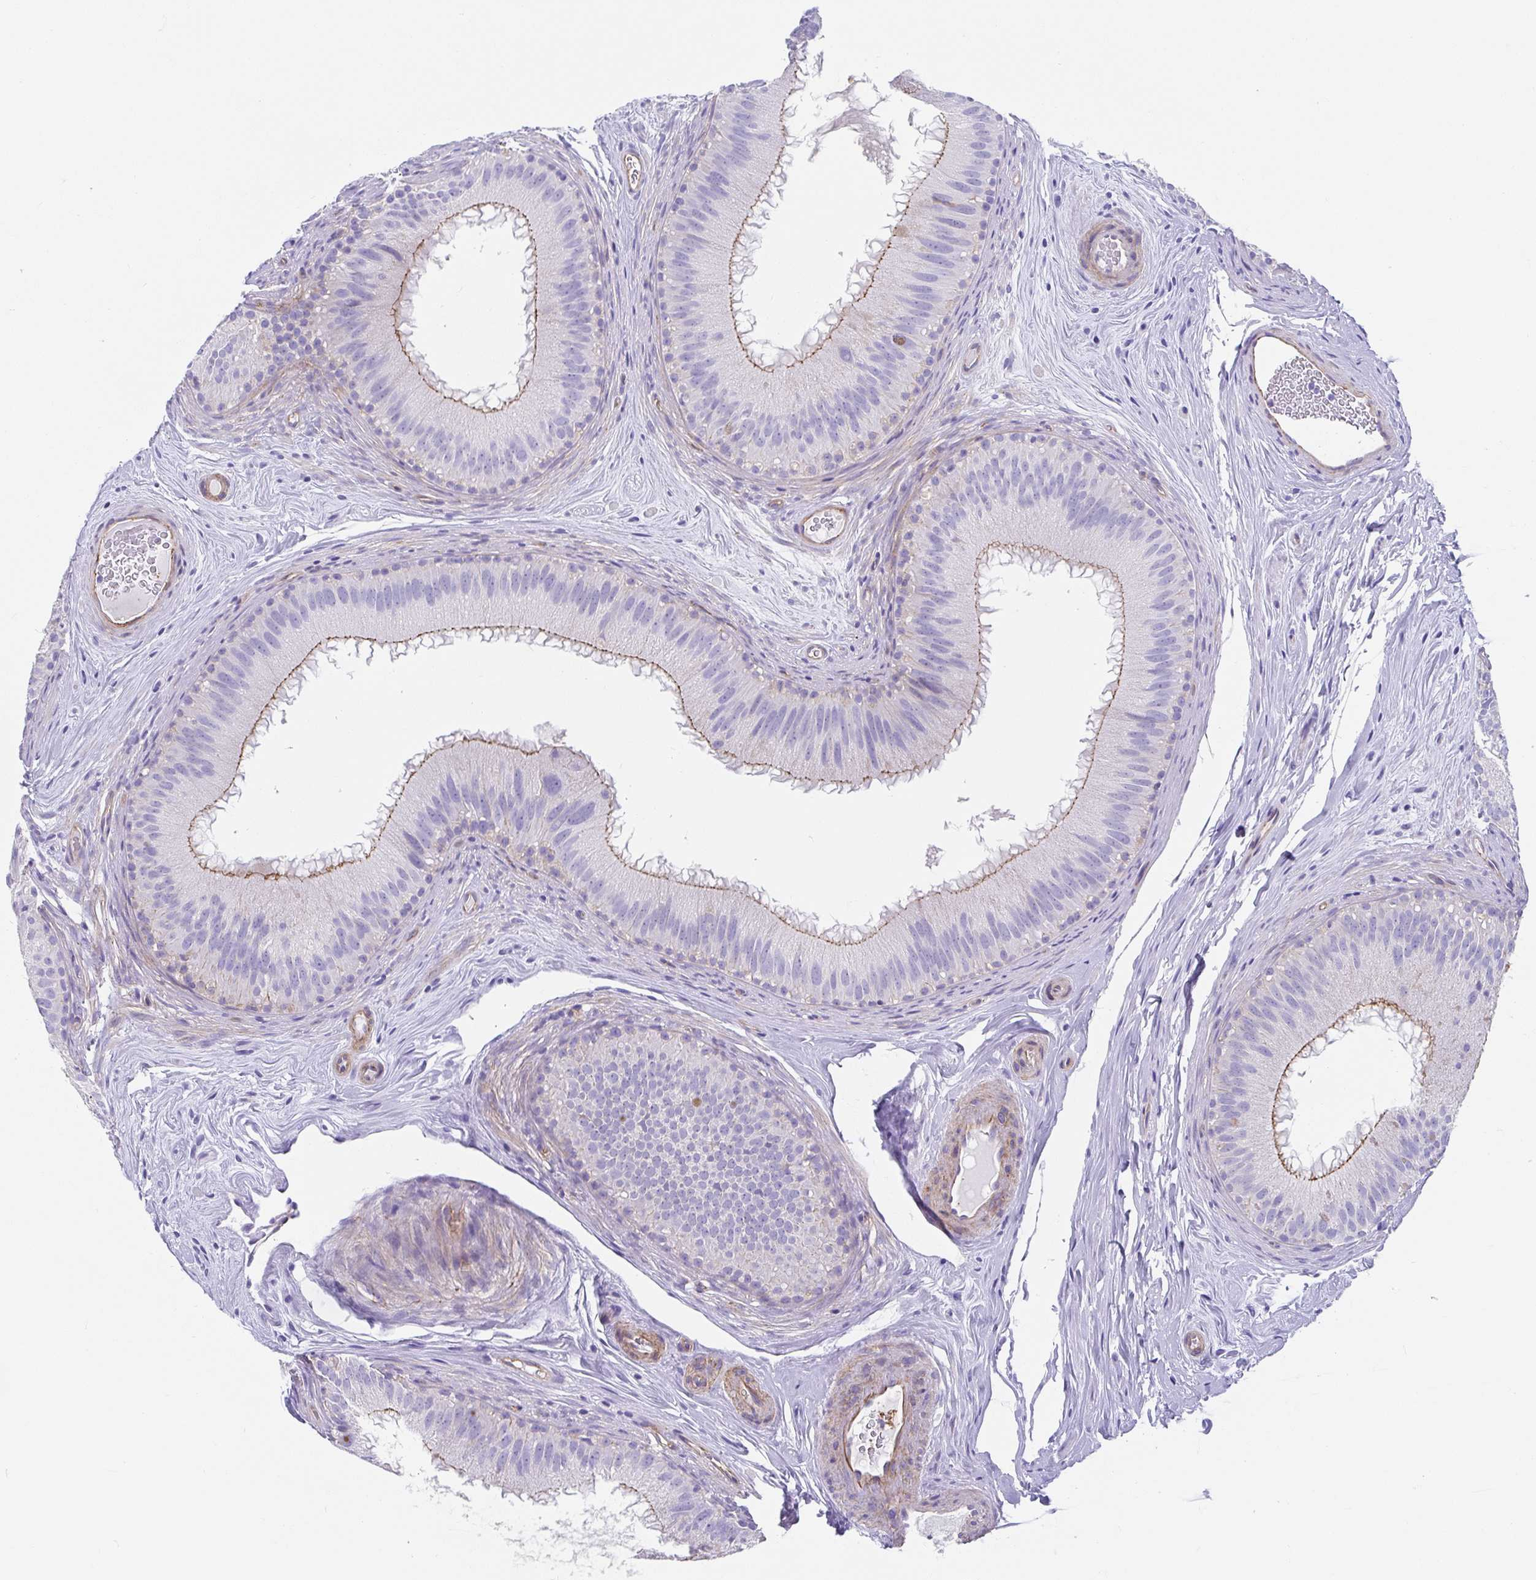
{"staining": {"intensity": "weak", "quantity": "25%-75%", "location": "cytoplasmic/membranous"}, "tissue": "epididymis", "cell_type": "Glandular cells", "image_type": "normal", "snomed": [{"axis": "morphology", "description": "Normal tissue, NOS"}, {"axis": "topography", "description": "Epididymis"}], "caption": "A brown stain highlights weak cytoplasmic/membranous positivity of a protein in glandular cells of normal epididymis. The staining is performed using DAB brown chromogen to label protein expression. The nuclei are counter-stained blue using hematoxylin.", "gene": "TRAM2", "patient": {"sex": "male", "age": 44}}